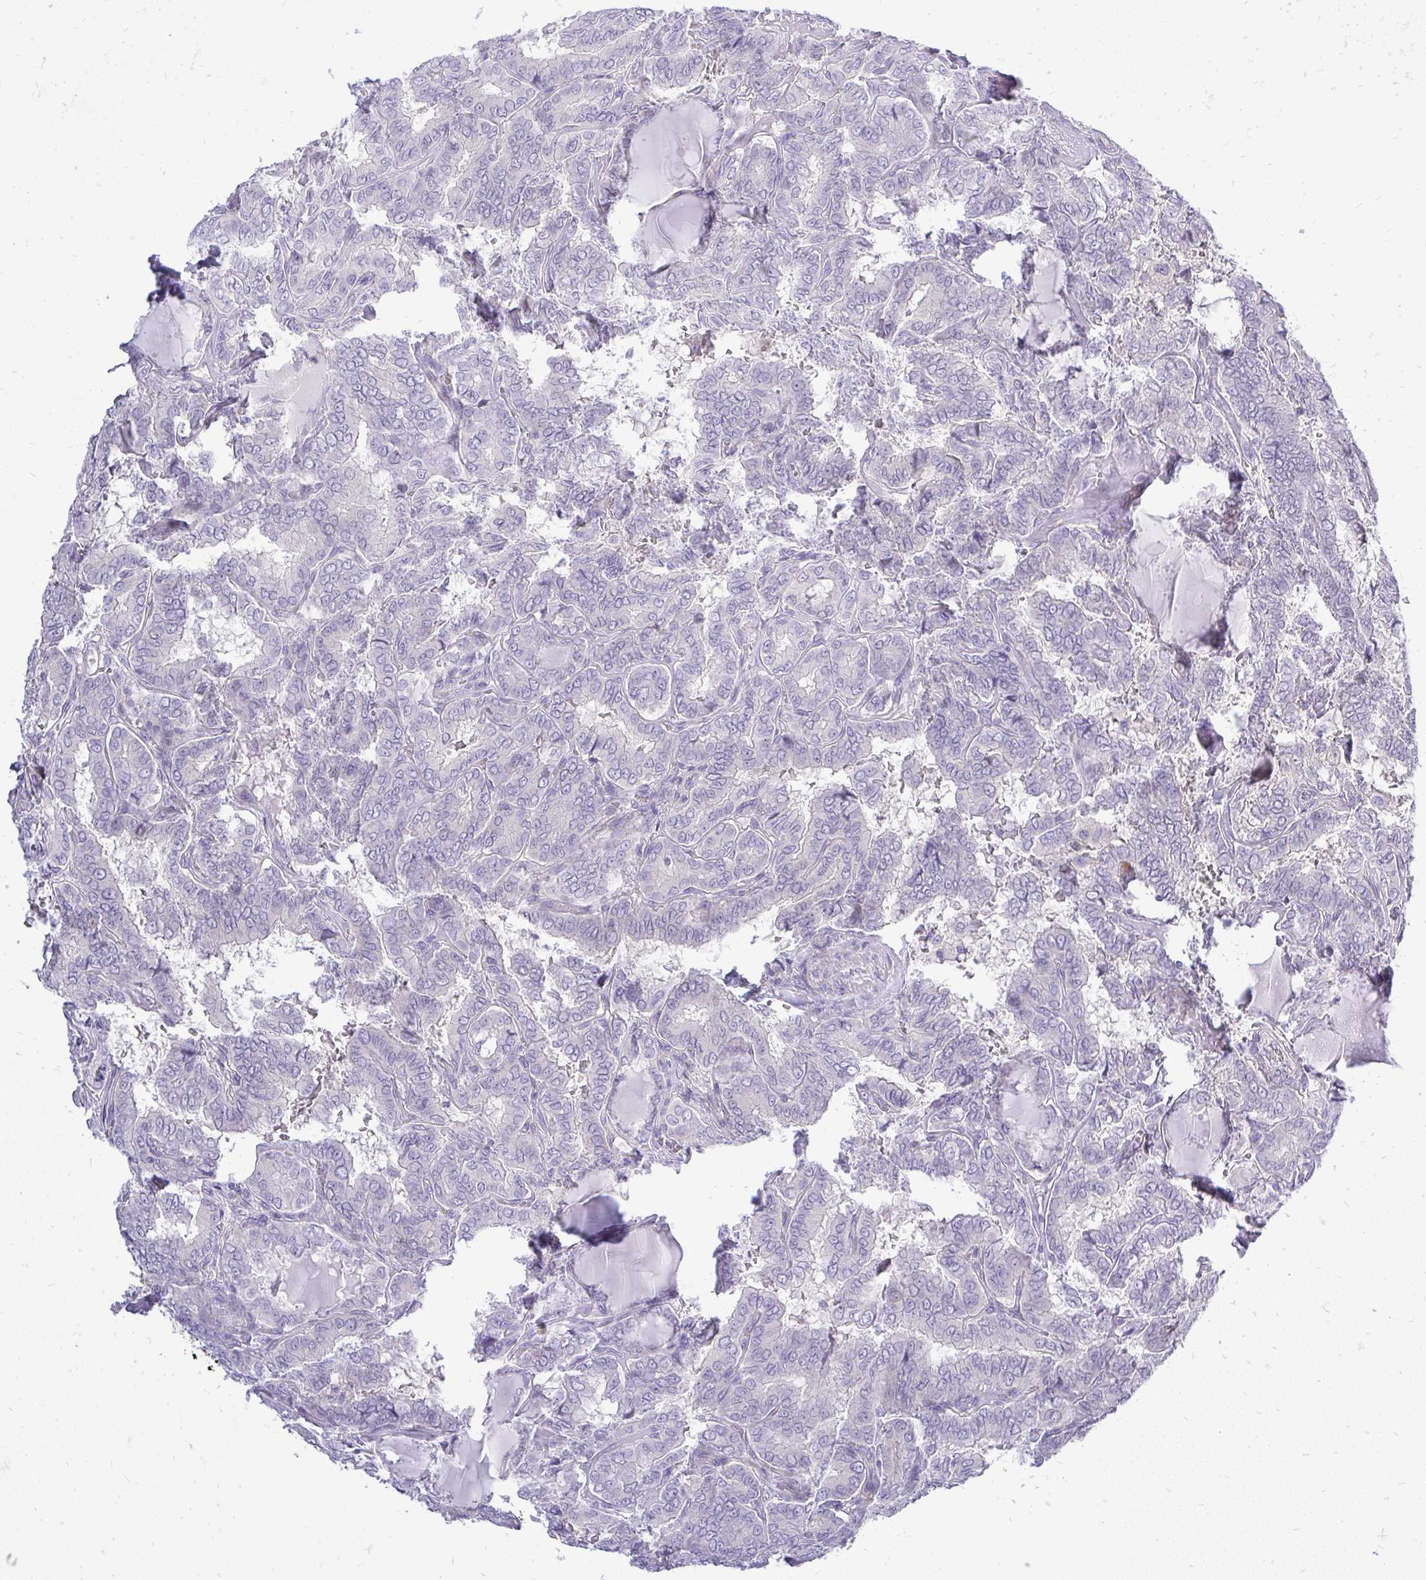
{"staining": {"intensity": "negative", "quantity": "none", "location": "none"}, "tissue": "thyroid cancer", "cell_type": "Tumor cells", "image_type": "cancer", "snomed": [{"axis": "morphology", "description": "Papillary adenocarcinoma, NOS"}, {"axis": "topography", "description": "Thyroid gland"}], "caption": "This is an immunohistochemistry micrograph of thyroid papillary adenocarcinoma. There is no expression in tumor cells.", "gene": "OR8D1", "patient": {"sex": "female", "age": 46}}